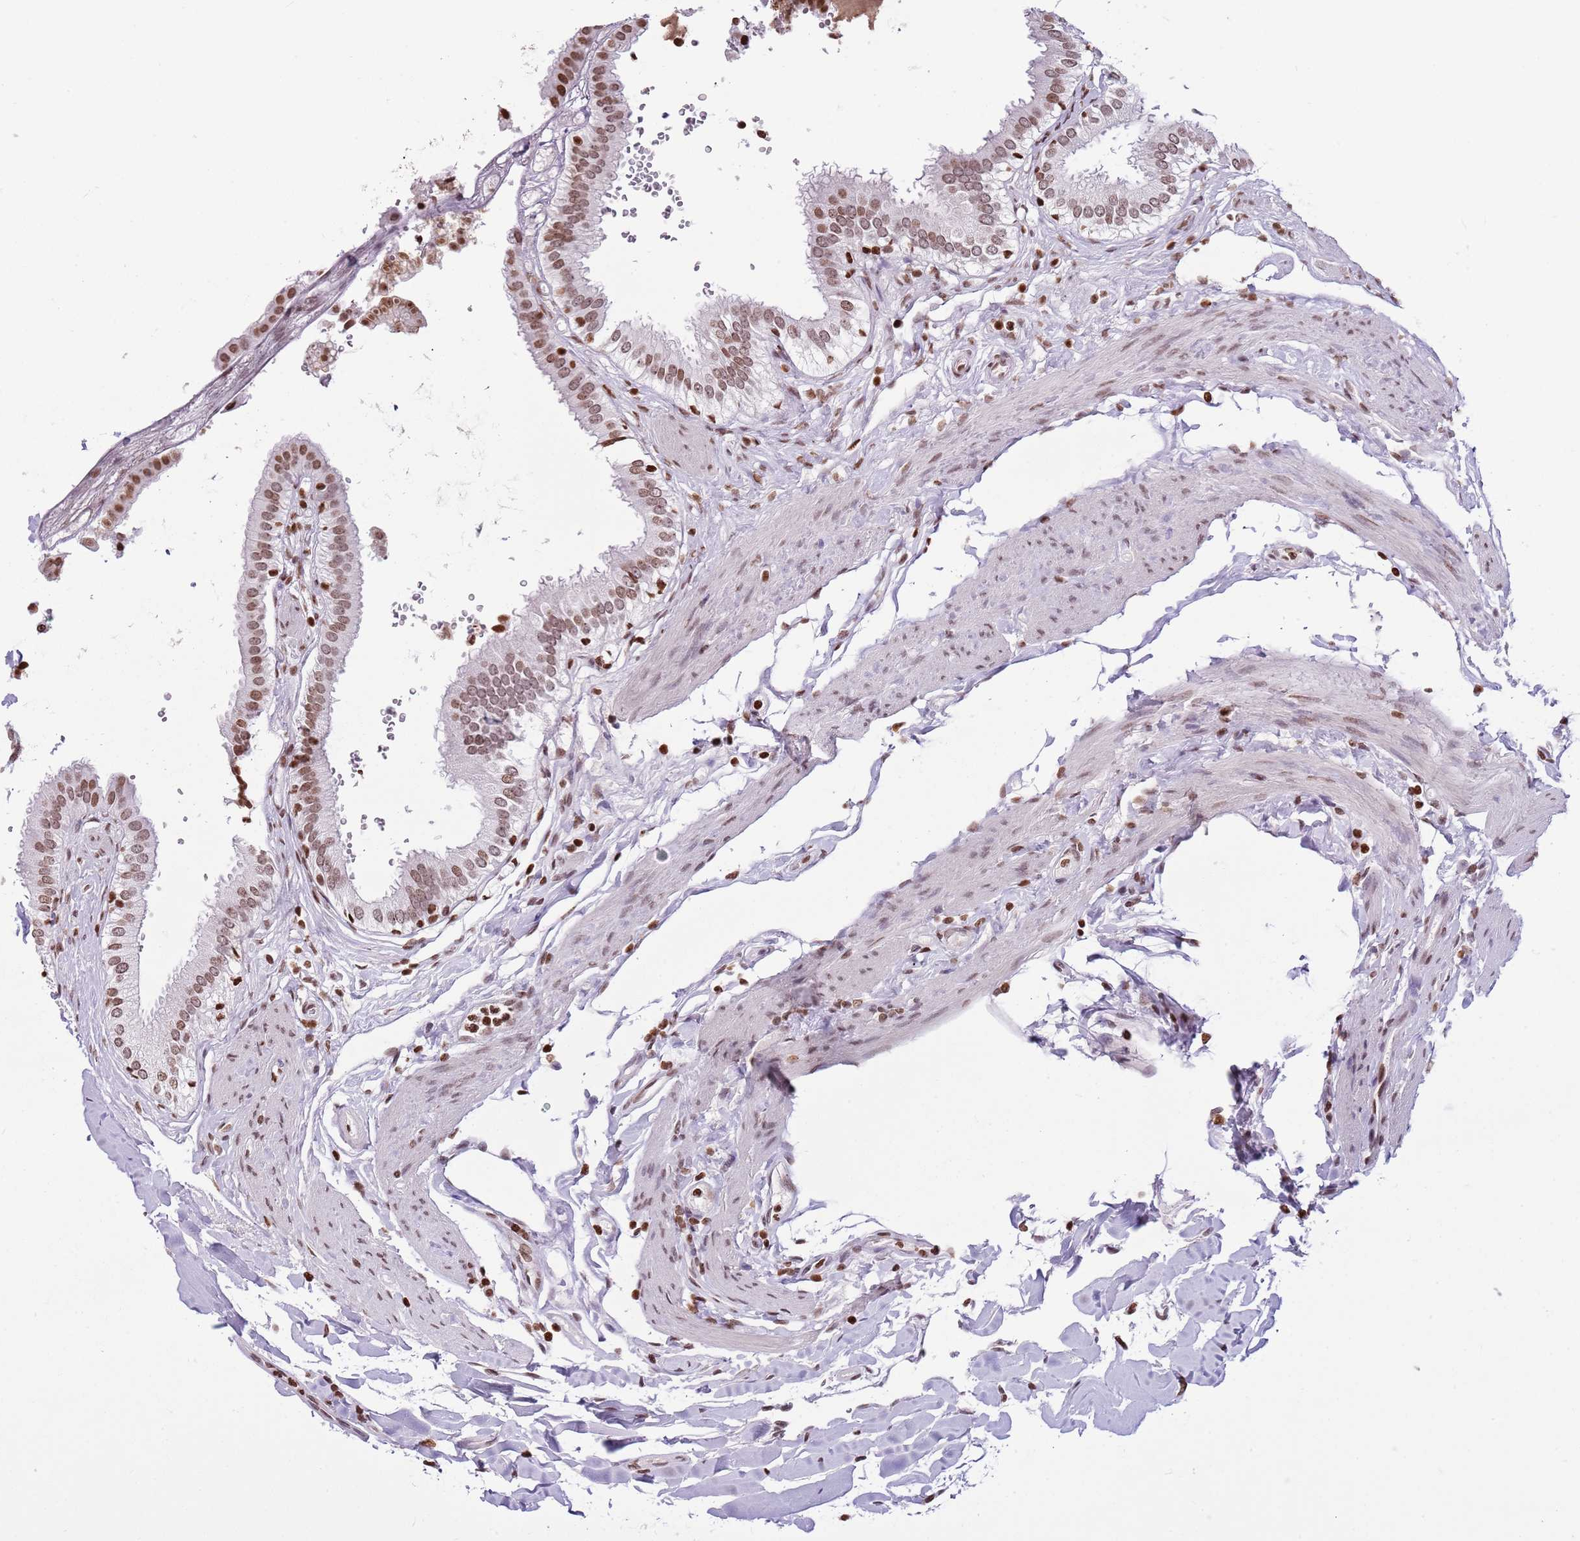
{"staining": {"intensity": "moderate", "quantity": ">75%", "location": "nuclear"}, "tissue": "gallbladder", "cell_type": "Glandular cells", "image_type": "normal", "snomed": [{"axis": "morphology", "description": "Normal tissue, NOS"}, {"axis": "topography", "description": "Gallbladder"}], "caption": "This micrograph demonstrates normal gallbladder stained with immunohistochemistry to label a protein in brown. The nuclear of glandular cells show moderate positivity for the protein. Nuclei are counter-stained blue.", "gene": "KPNA3", "patient": {"sex": "female", "age": 61}}